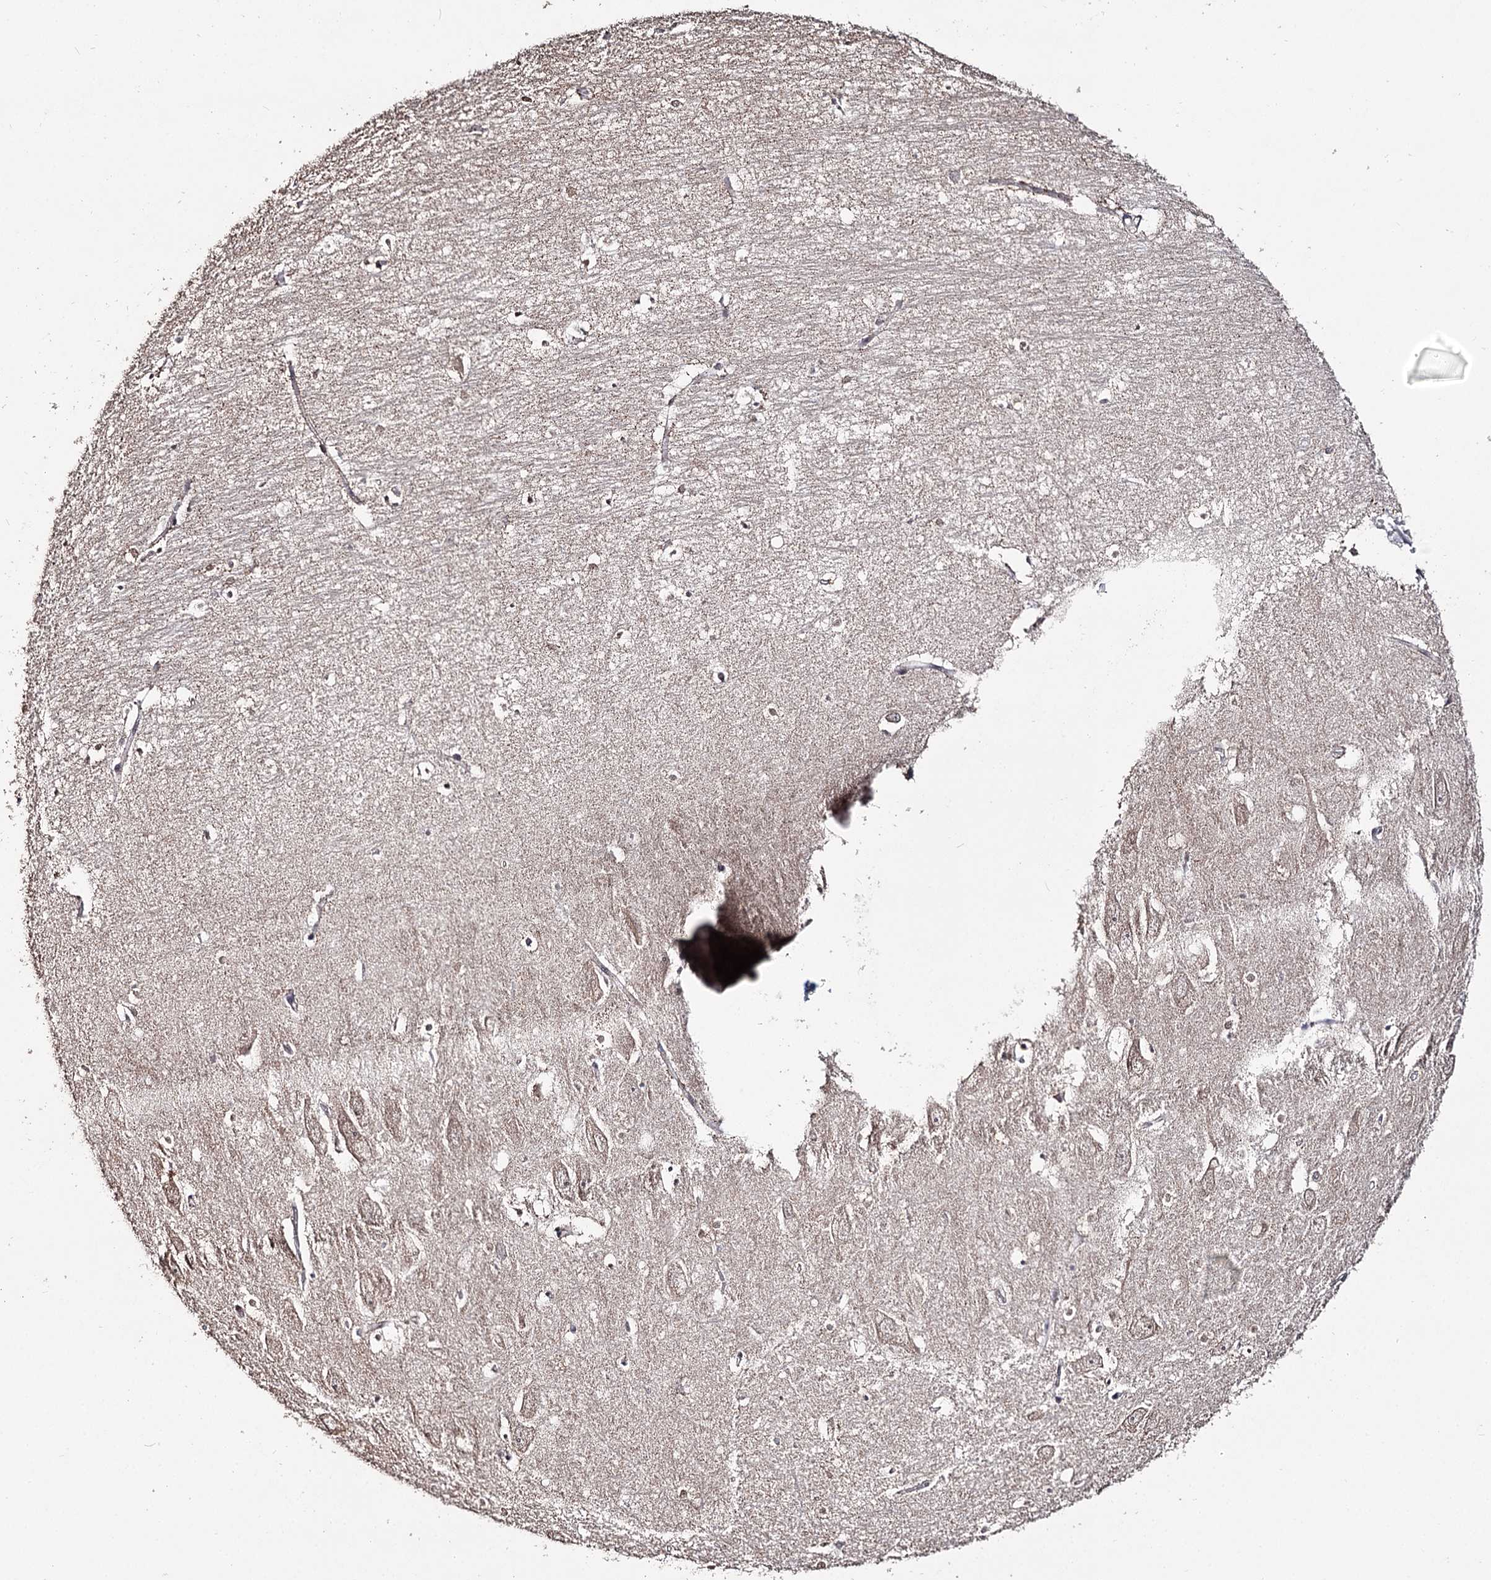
{"staining": {"intensity": "negative", "quantity": "none", "location": "none"}, "tissue": "hippocampus", "cell_type": "Glial cells", "image_type": "normal", "snomed": [{"axis": "morphology", "description": "Normal tissue, NOS"}, {"axis": "topography", "description": "Hippocampus"}], "caption": "Immunohistochemistry (IHC) photomicrograph of unremarkable hippocampus: hippocampus stained with DAB displays no significant protein positivity in glial cells. (Stains: DAB IHC with hematoxylin counter stain, Microscopy: brightfield microscopy at high magnification).", "gene": "RUFY4", "patient": {"sex": "female", "age": 64}}